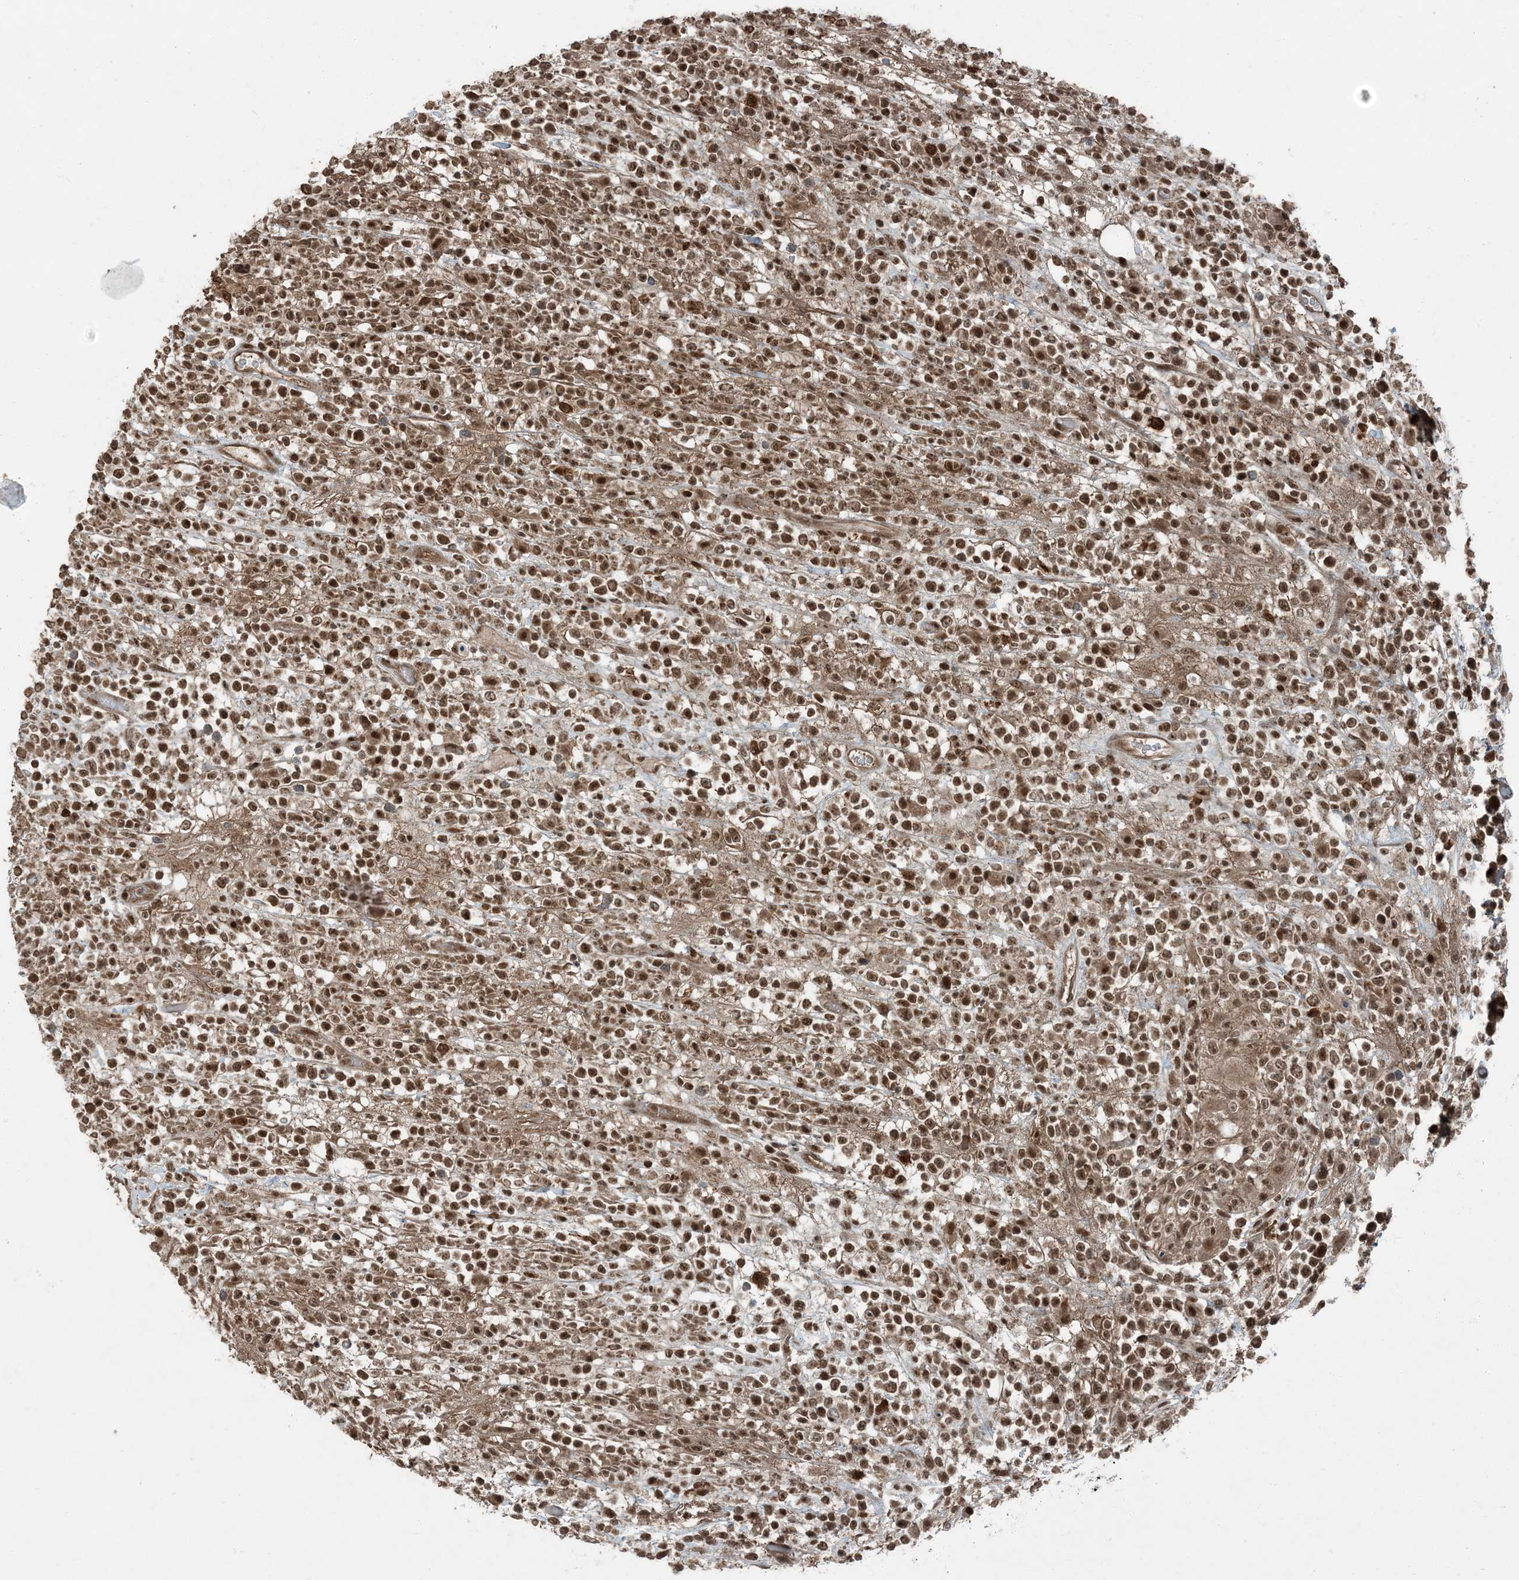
{"staining": {"intensity": "moderate", "quantity": ">75%", "location": "nuclear"}, "tissue": "lymphoma", "cell_type": "Tumor cells", "image_type": "cancer", "snomed": [{"axis": "morphology", "description": "Malignant lymphoma, non-Hodgkin's type, High grade"}, {"axis": "topography", "description": "Colon"}], "caption": "Immunohistochemistry (IHC) staining of malignant lymphoma, non-Hodgkin's type (high-grade), which reveals medium levels of moderate nuclear expression in about >75% of tumor cells indicating moderate nuclear protein positivity. The staining was performed using DAB (brown) for protein detection and nuclei were counterstained in hematoxylin (blue).", "gene": "TRAPPC12", "patient": {"sex": "female", "age": 53}}